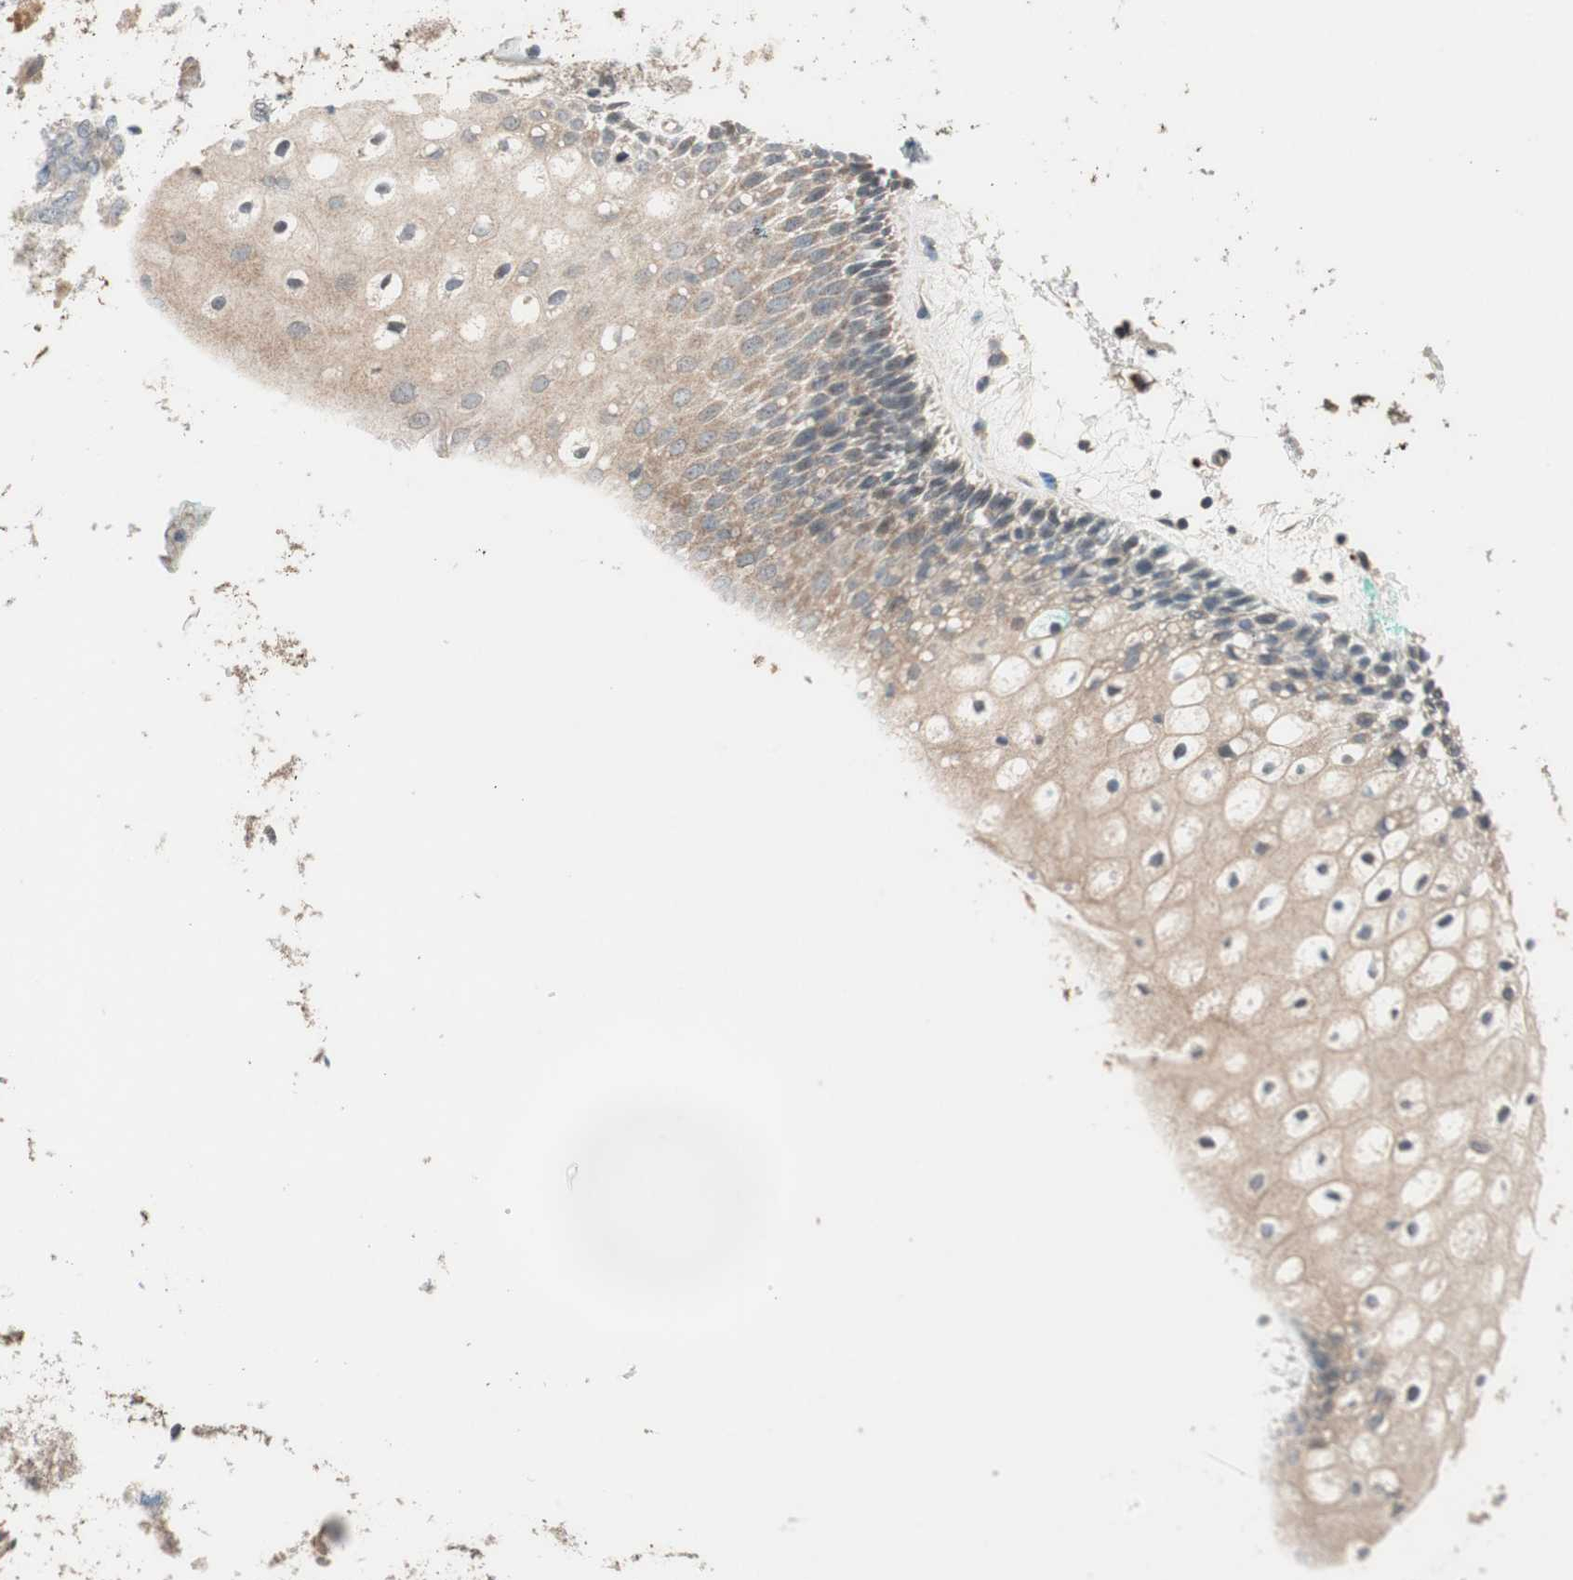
{"staining": {"intensity": "weak", "quantity": ">75%", "location": "cytoplasmic/membranous"}, "tissue": "oral mucosa", "cell_type": "Squamous epithelial cells", "image_type": "normal", "snomed": [{"axis": "morphology", "description": "Normal tissue, NOS"}, {"axis": "topography", "description": "Skeletal muscle"}, {"axis": "topography", "description": "Oral tissue"}, {"axis": "topography", "description": "Peripheral nerve tissue"}], "caption": "A high-resolution micrograph shows IHC staining of normal oral mucosa, which shows weak cytoplasmic/membranous expression in approximately >75% of squamous epithelial cells.", "gene": "GLB1", "patient": {"sex": "female", "age": 84}}